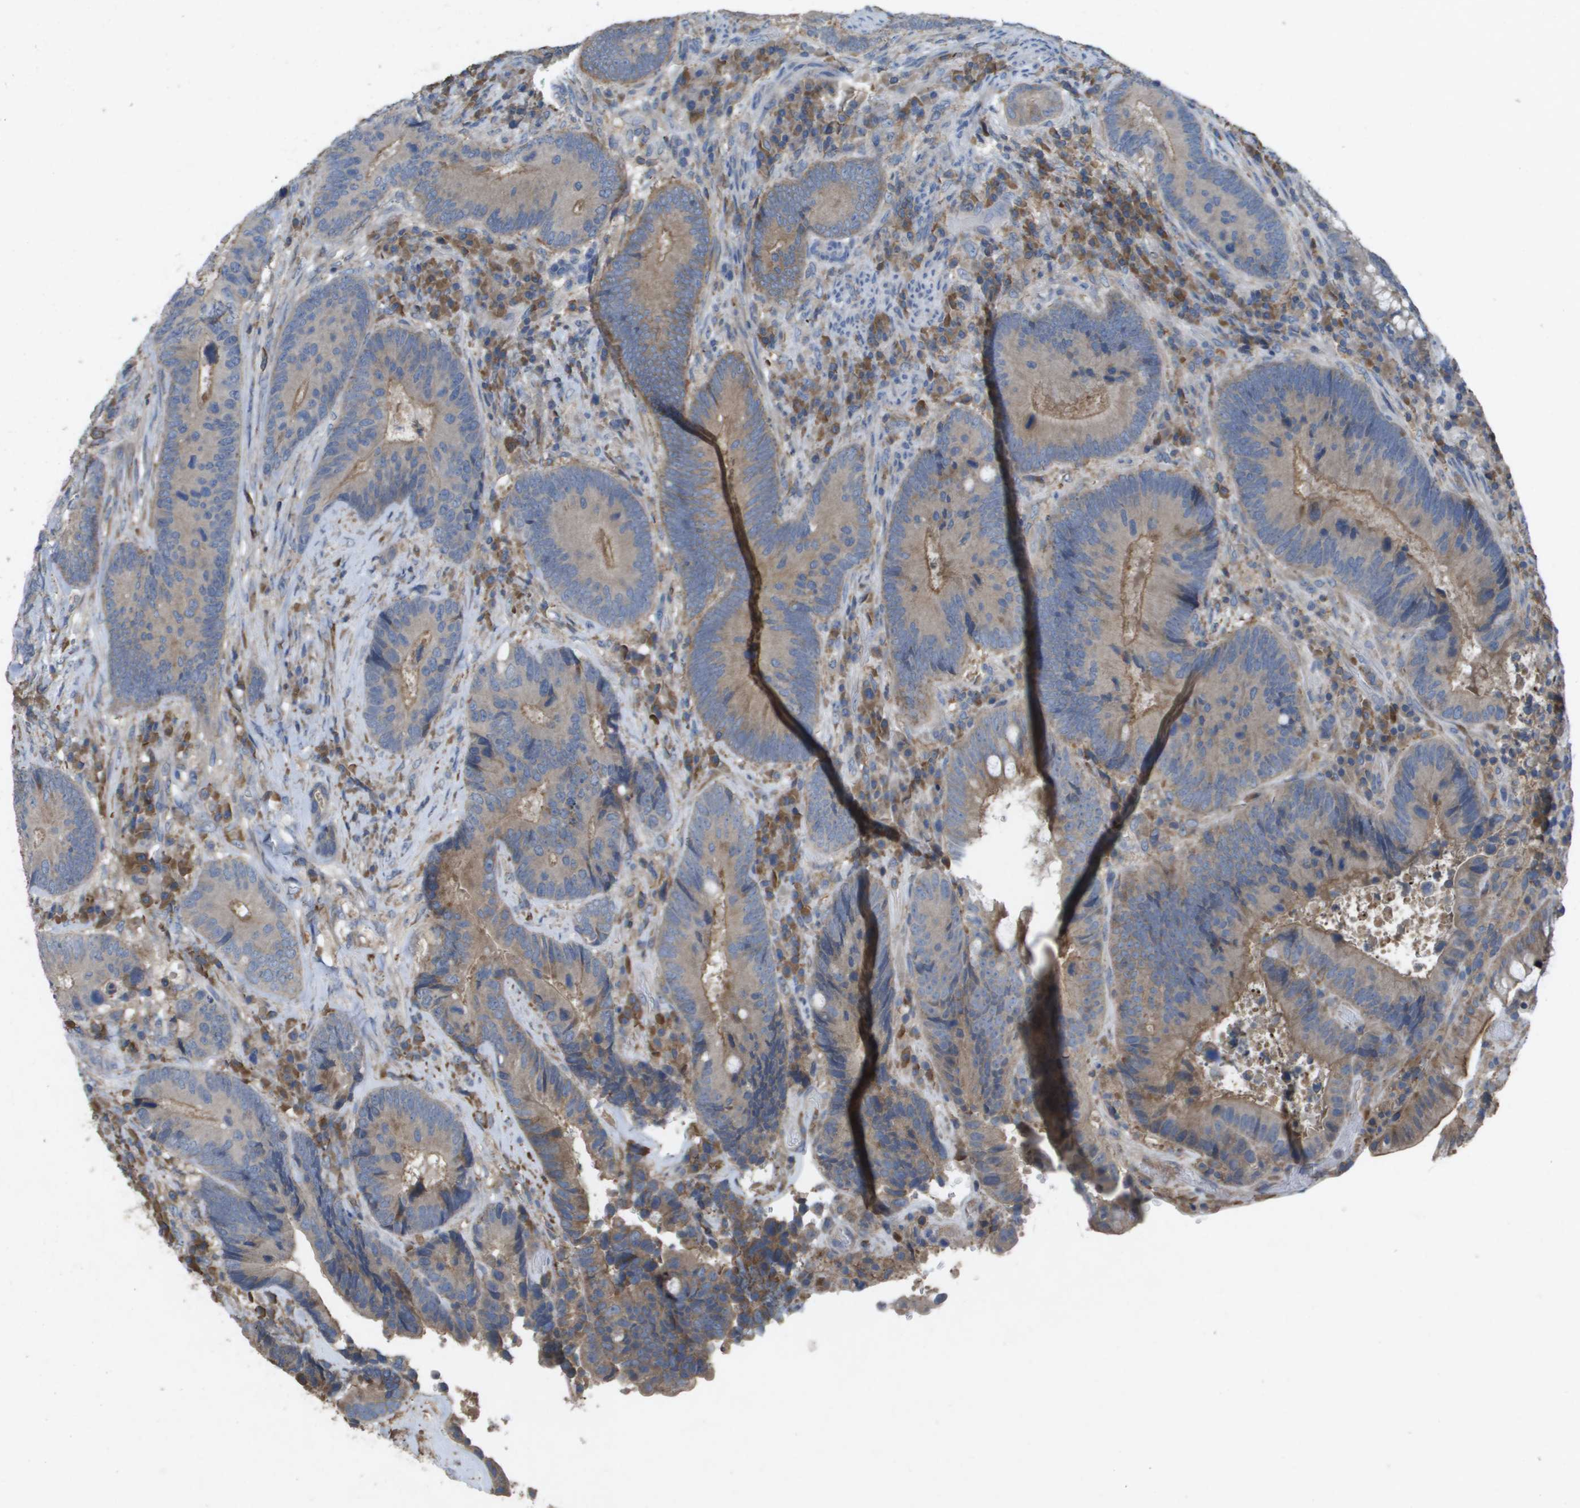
{"staining": {"intensity": "weak", "quantity": ">75%", "location": "cytoplasmic/membranous"}, "tissue": "colorectal cancer", "cell_type": "Tumor cells", "image_type": "cancer", "snomed": [{"axis": "morphology", "description": "Adenocarcinoma, NOS"}, {"axis": "topography", "description": "Rectum"}], "caption": "Immunohistochemical staining of colorectal cancer shows low levels of weak cytoplasmic/membranous positivity in about >75% of tumor cells.", "gene": "CLCA4", "patient": {"sex": "male", "age": 51}}